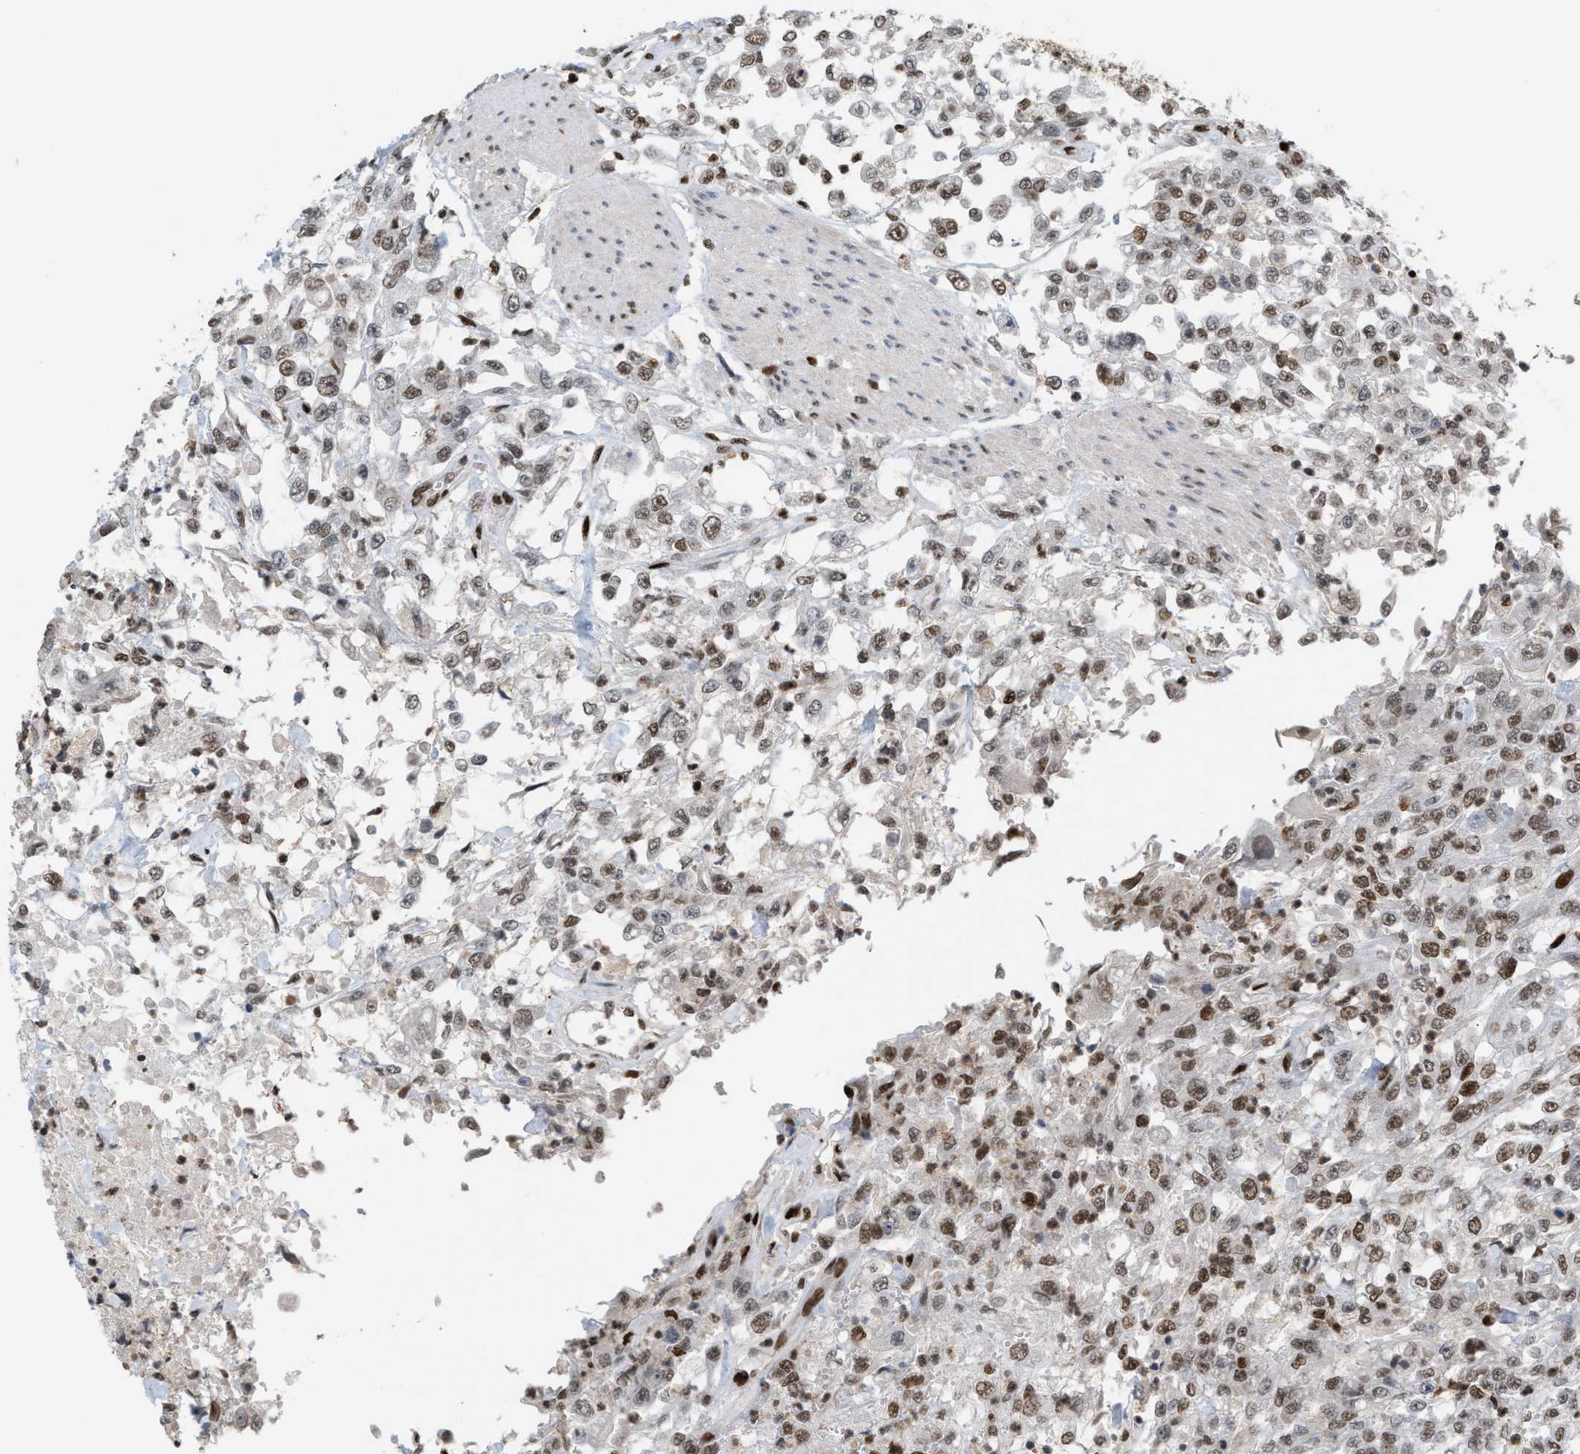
{"staining": {"intensity": "moderate", "quantity": ">75%", "location": "nuclear"}, "tissue": "urothelial cancer", "cell_type": "Tumor cells", "image_type": "cancer", "snomed": [{"axis": "morphology", "description": "Urothelial carcinoma, High grade"}, {"axis": "topography", "description": "Urinary bladder"}], "caption": "High-grade urothelial carcinoma stained with a protein marker demonstrates moderate staining in tumor cells.", "gene": "RNASEK-C17orf49", "patient": {"sex": "male", "age": 46}}